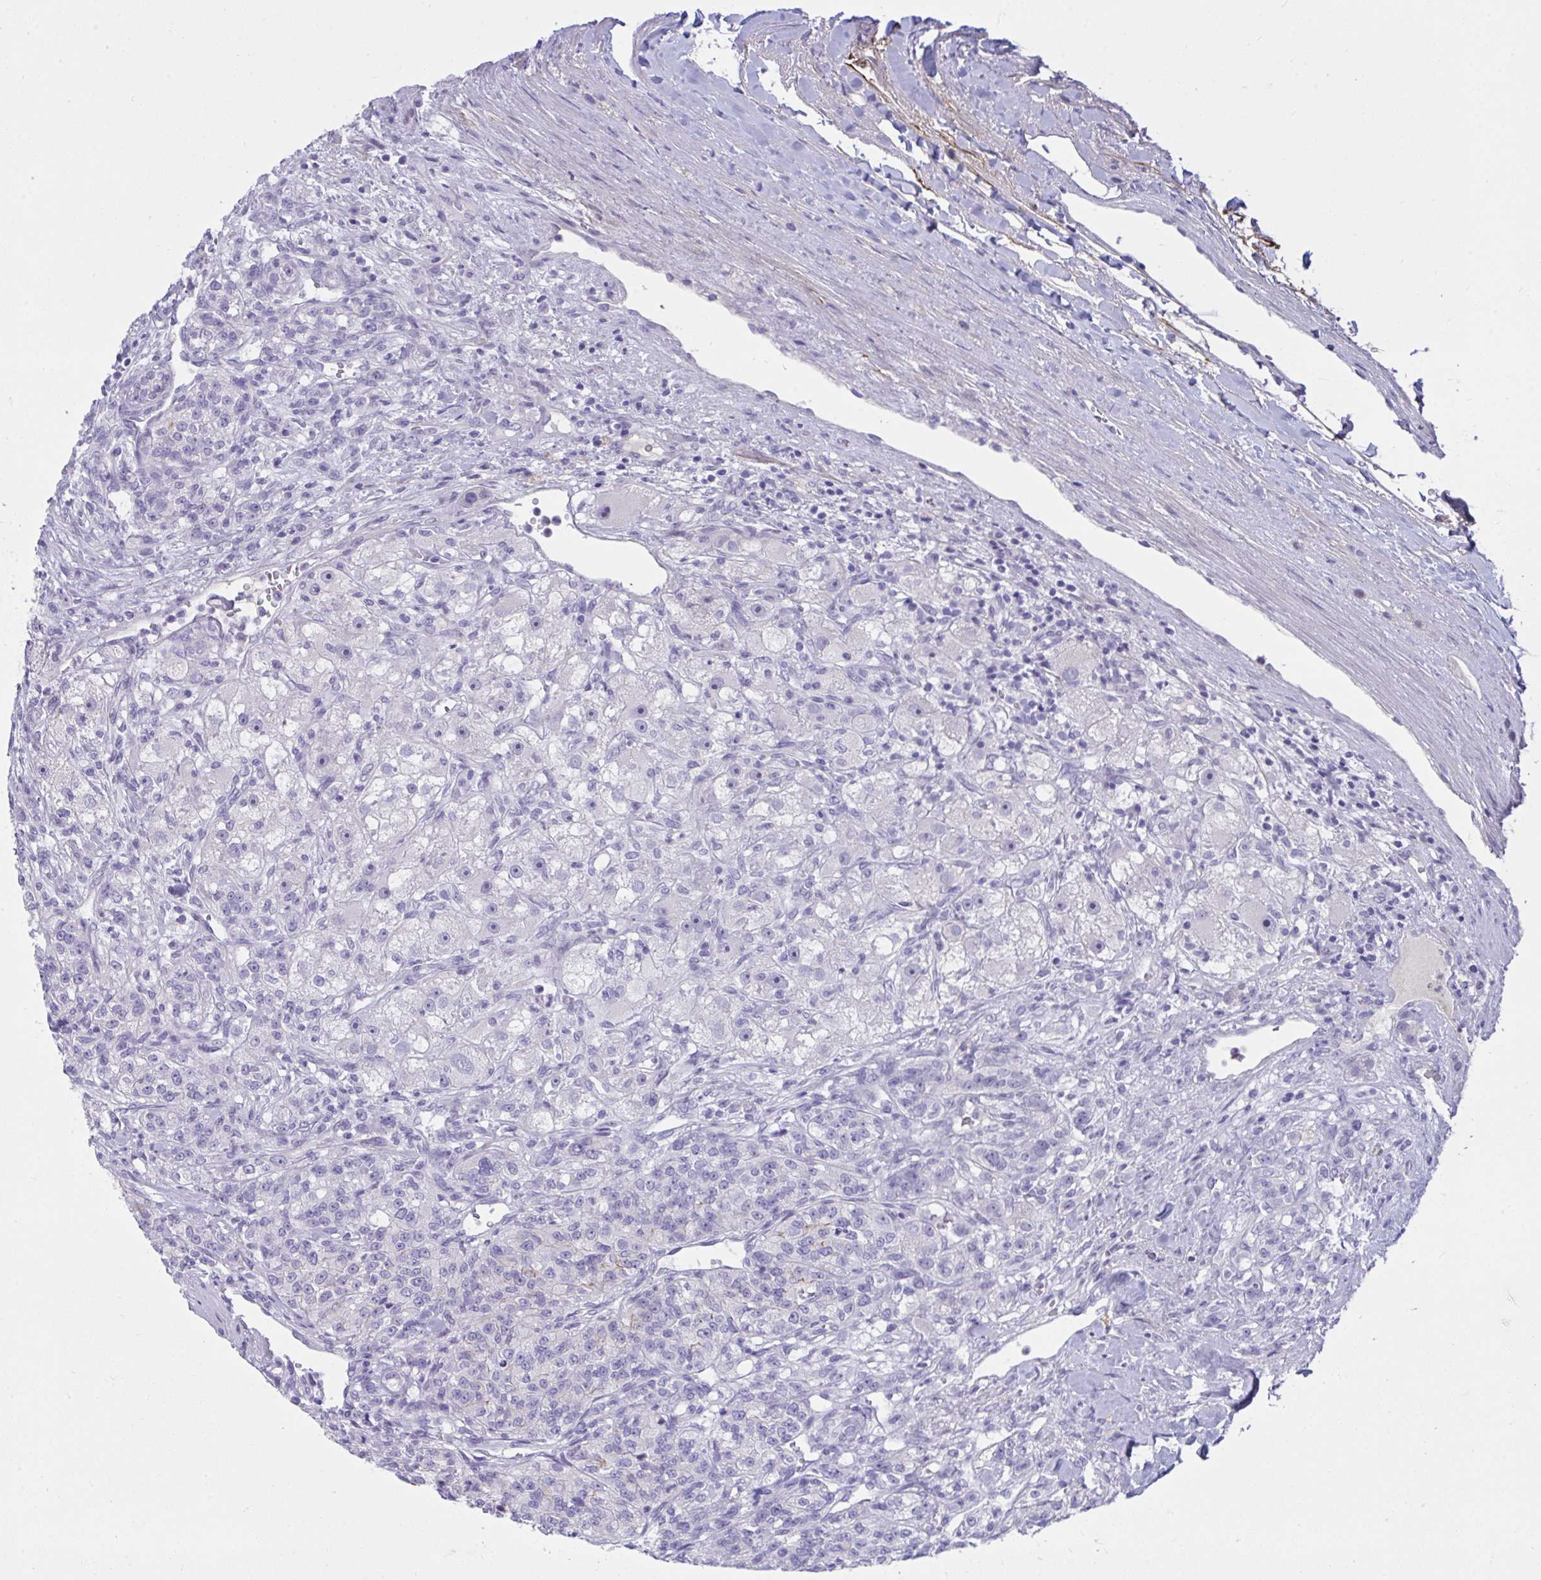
{"staining": {"intensity": "negative", "quantity": "none", "location": "none"}, "tissue": "renal cancer", "cell_type": "Tumor cells", "image_type": "cancer", "snomed": [{"axis": "morphology", "description": "Adenocarcinoma, NOS"}, {"axis": "topography", "description": "Kidney"}], "caption": "Adenocarcinoma (renal) was stained to show a protein in brown. There is no significant expression in tumor cells. Nuclei are stained in blue.", "gene": "PIGZ", "patient": {"sex": "female", "age": 63}}